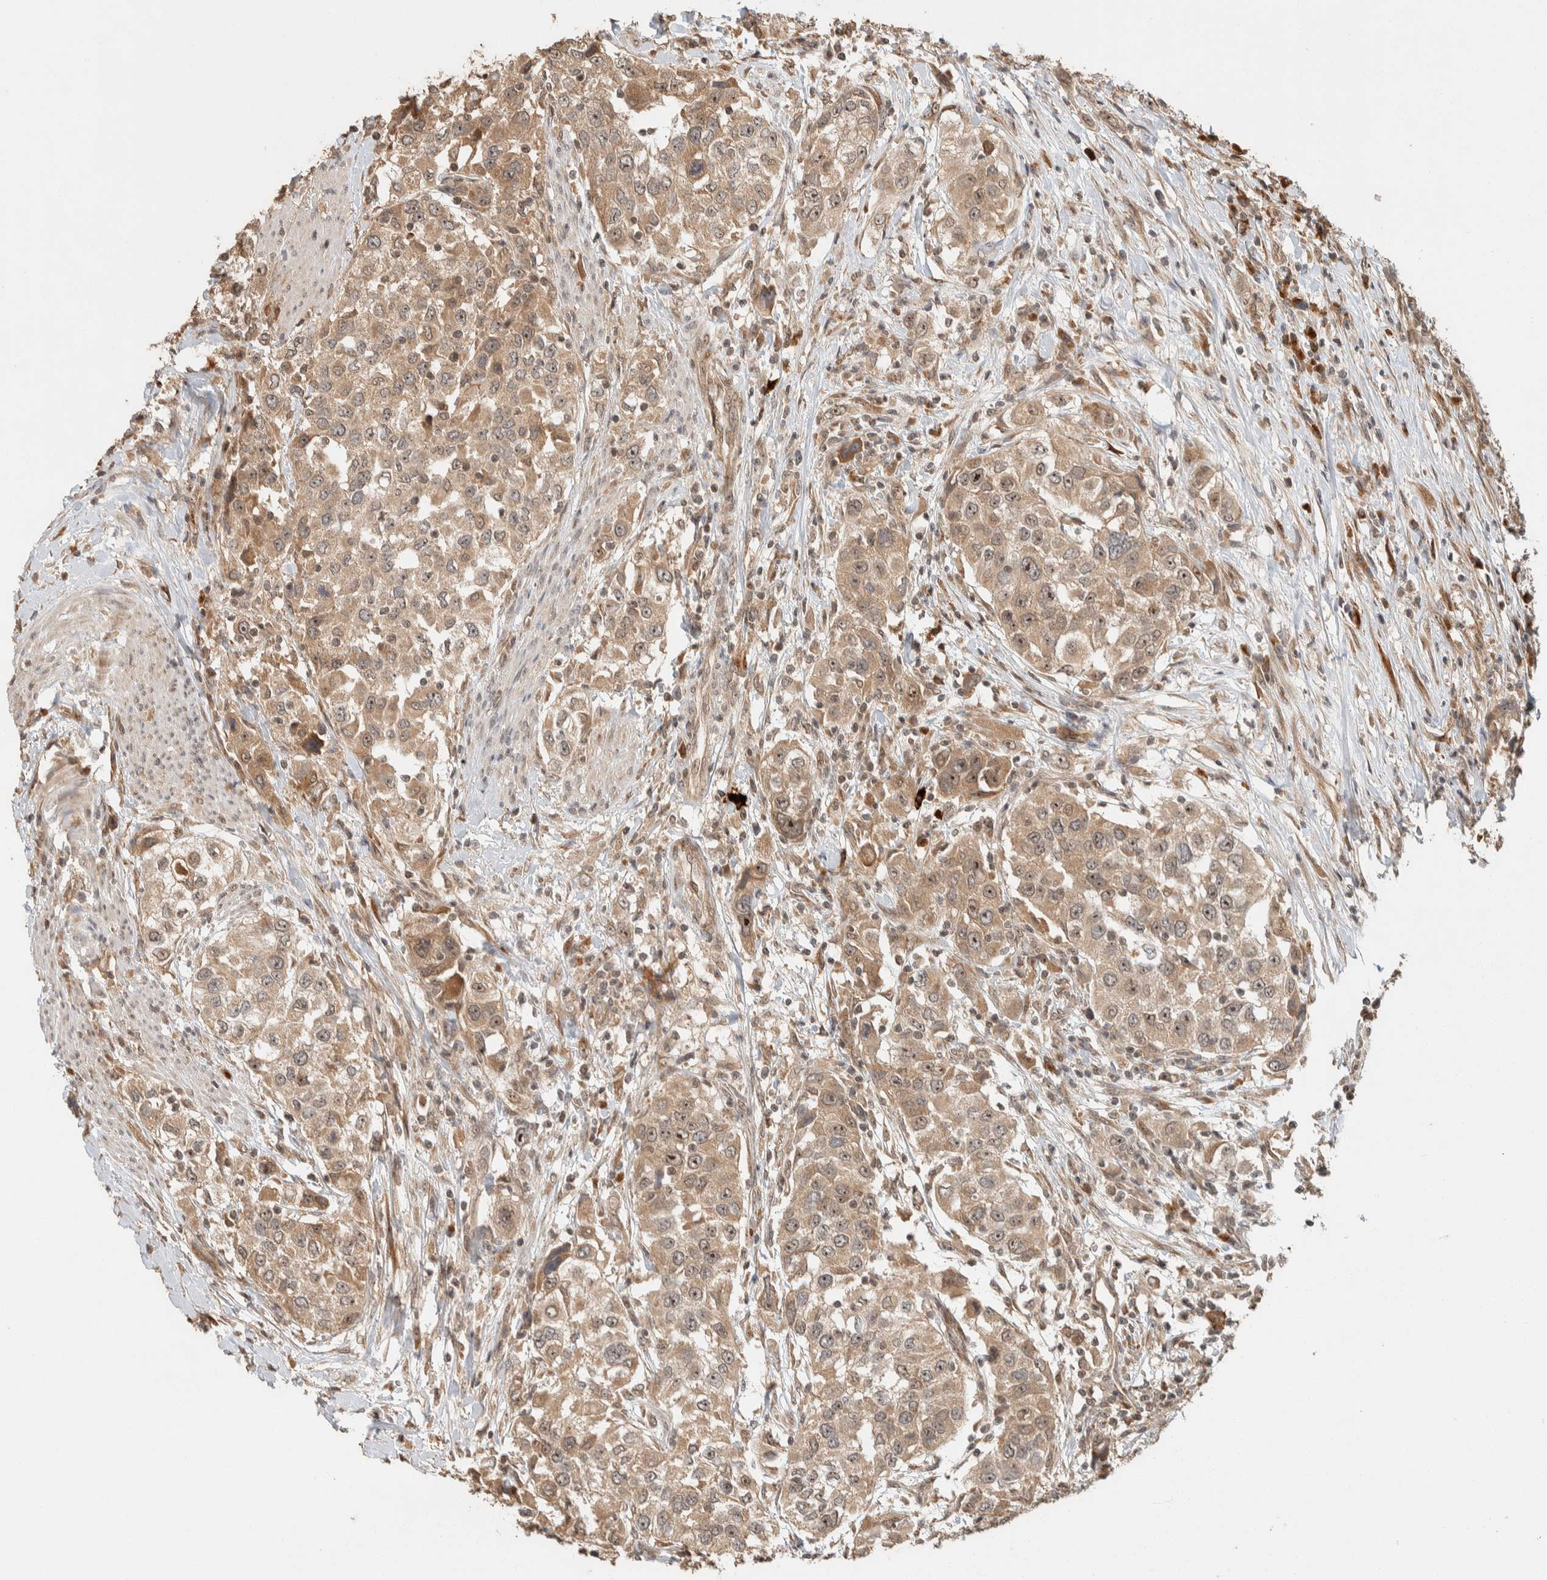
{"staining": {"intensity": "weak", "quantity": ">75%", "location": "cytoplasmic/membranous,nuclear"}, "tissue": "urothelial cancer", "cell_type": "Tumor cells", "image_type": "cancer", "snomed": [{"axis": "morphology", "description": "Urothelial carcinoma, High grade"}, {"axis": "topography", "description": "Urinary bladder"}], "caption": "Protein positivity by immunohistochemistry exhibits weak cytoplasmic/membranous and nuclear staining in approximately >75% of tumor cells in urothelial cancer.", "gene": "ZBTB2", "patient": {"sex": "female", "age": 80}}